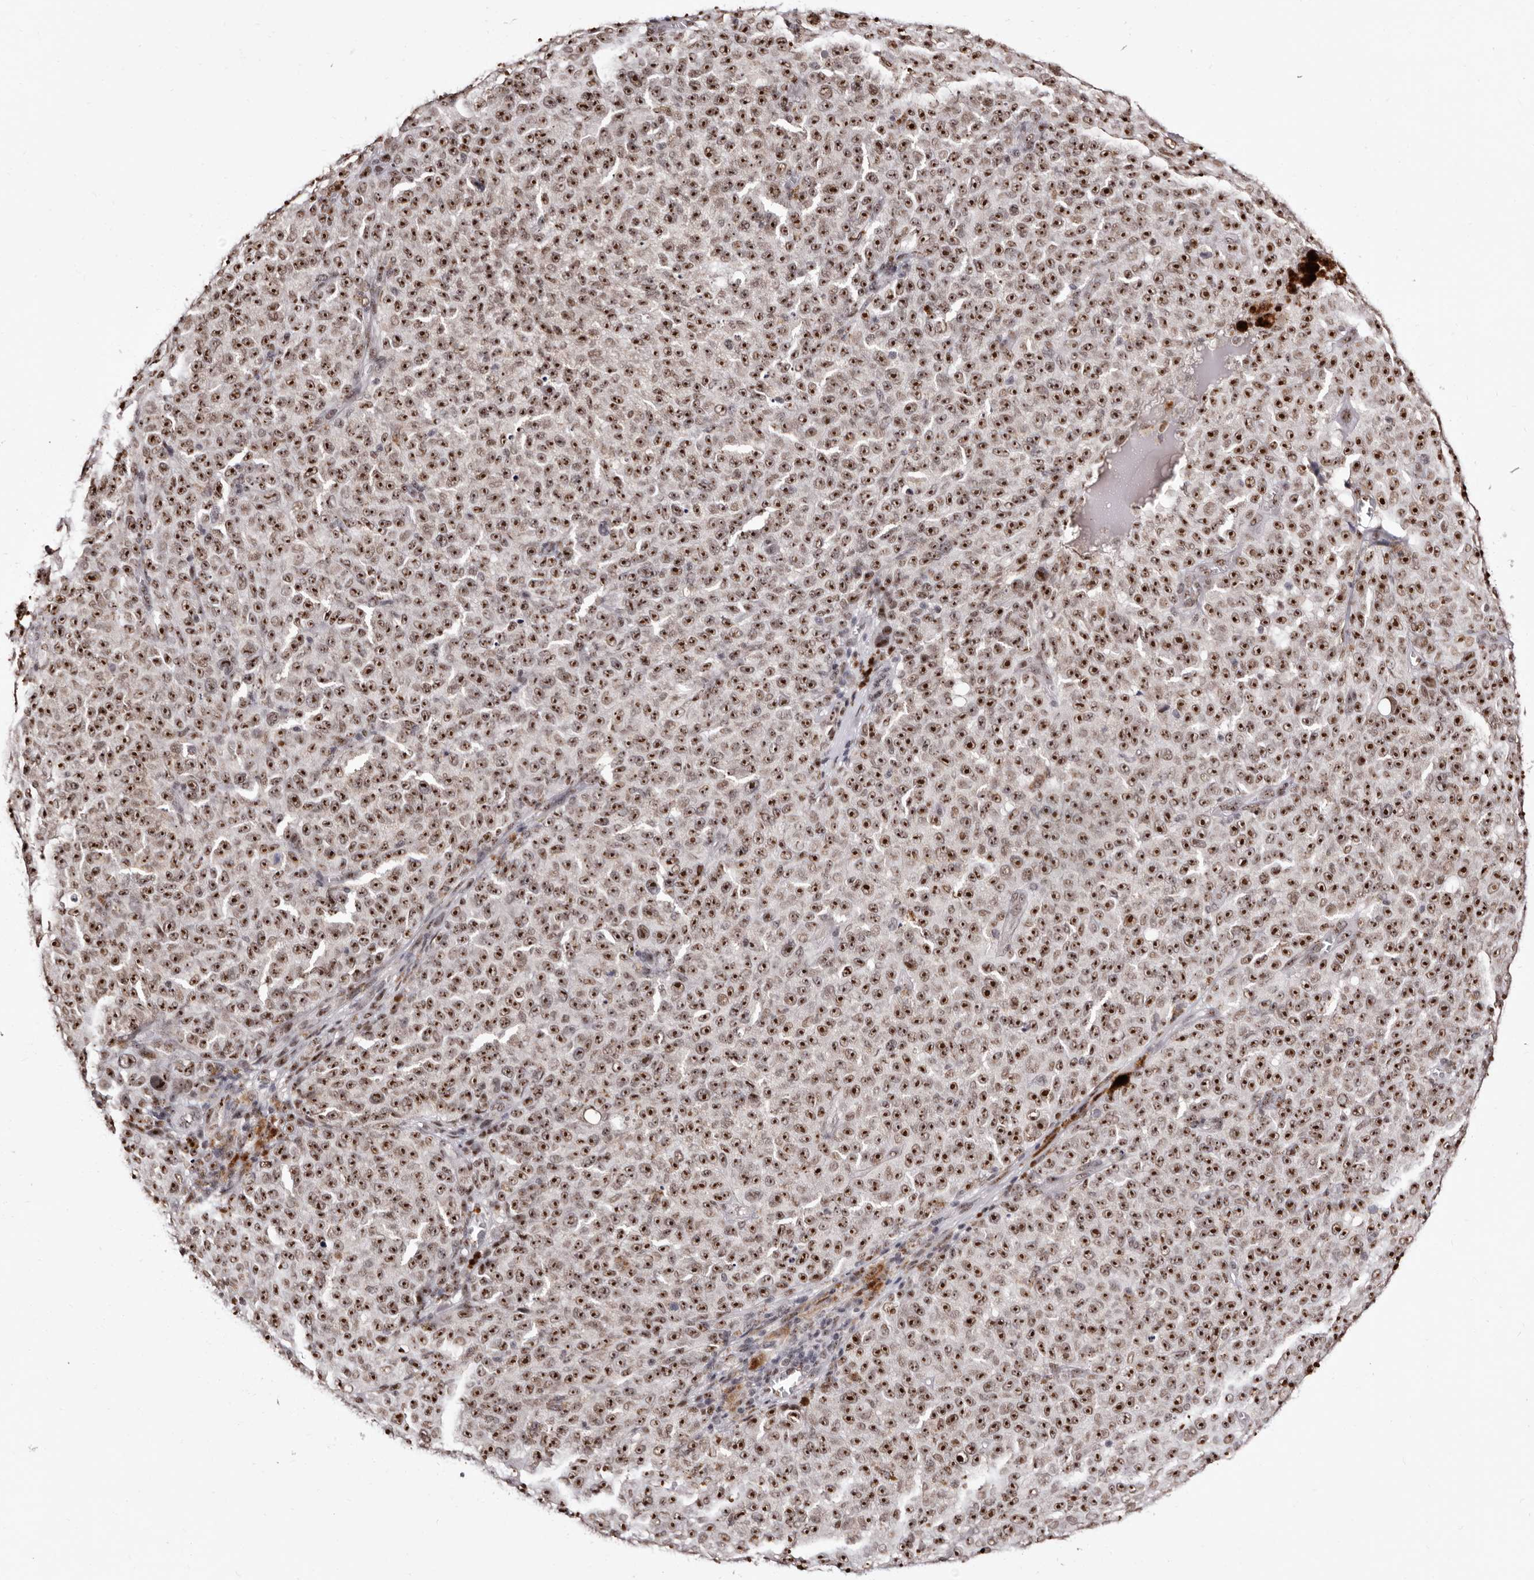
{"staining": {"intensity": "strong", "quantity": ">75%", "location": "nuclear"}, "tissue": "melanoma", "cell_type": "Tumor cells", "image_type": "cancer", "snomed": [{"axis": "morphology", "description": "Malignant melanoma, NOS"}, {"axis": "topography", "description": "Skin"}], "caption": "Protein expression analysis of human melanoma reveals strong nuclear positivity in about >75% of tumor cells. (DAB (3,3'-diaminobenzidine) IHC with brightfield microscopy, high magnification).", "gene": "ANAPC11", "patient": {"sex": "female", "age": 82}}